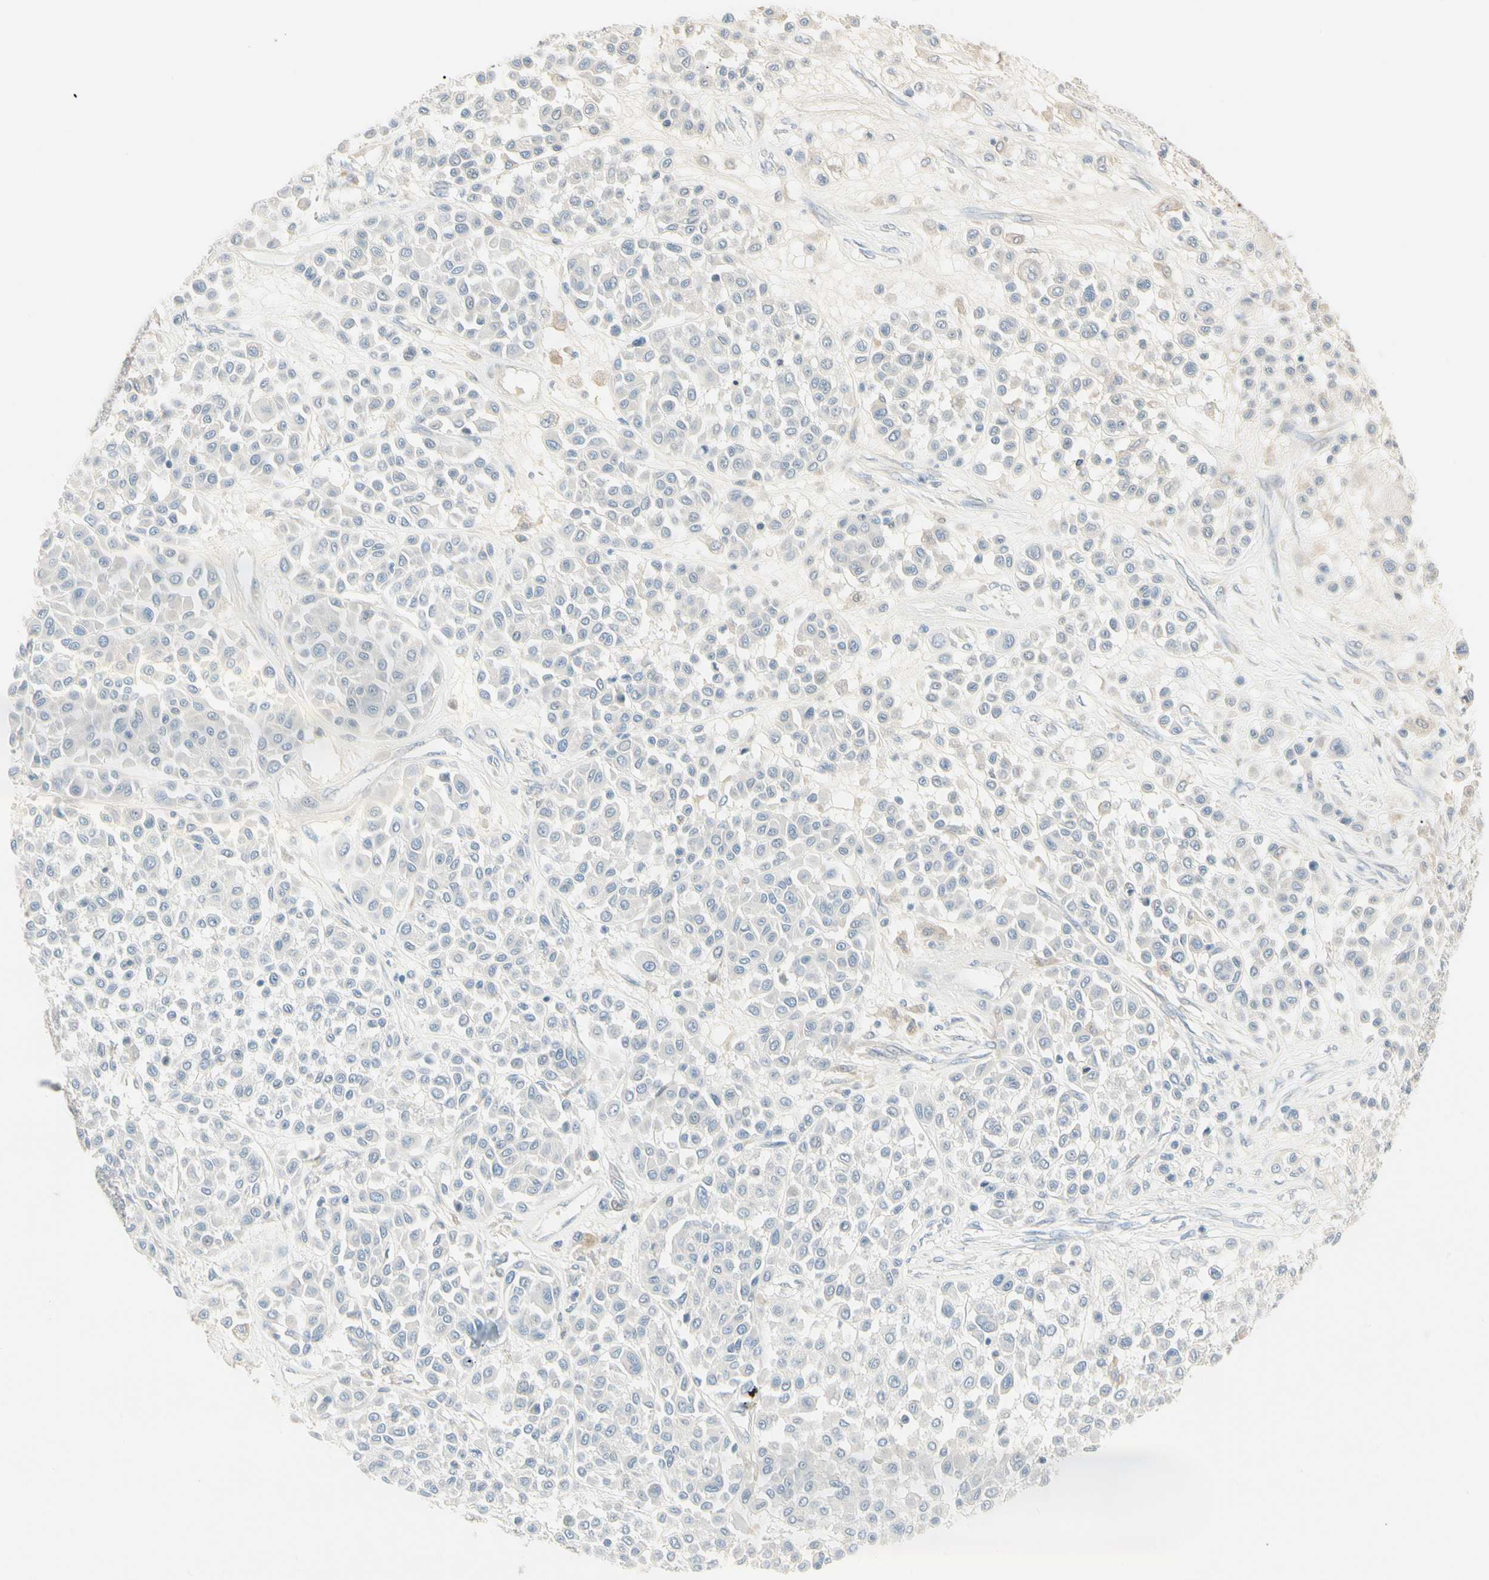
{"staining": {"intensity": "negative", "quantity": "none", "location": "none"}, "tissue": "melanoma", "cell_type": "Tumor cells", "image_type": "cancer", "snomed": [{"axis": "morphology", "description": "Malignant melanoma, Metastatic site"}, {"axis": "topography", "description": "Soft tissue"}], "caption": "Tumor cells show no significant protein staining in melanoma. Brightfield microscopy of IHC stained with DAB (3,3'-diaminobenzidine) (brown) and hematoxylin (blue), captured at high magnification.", "gene": "ALDH18A1", "patient": {"sex": "male", "age": 41}}